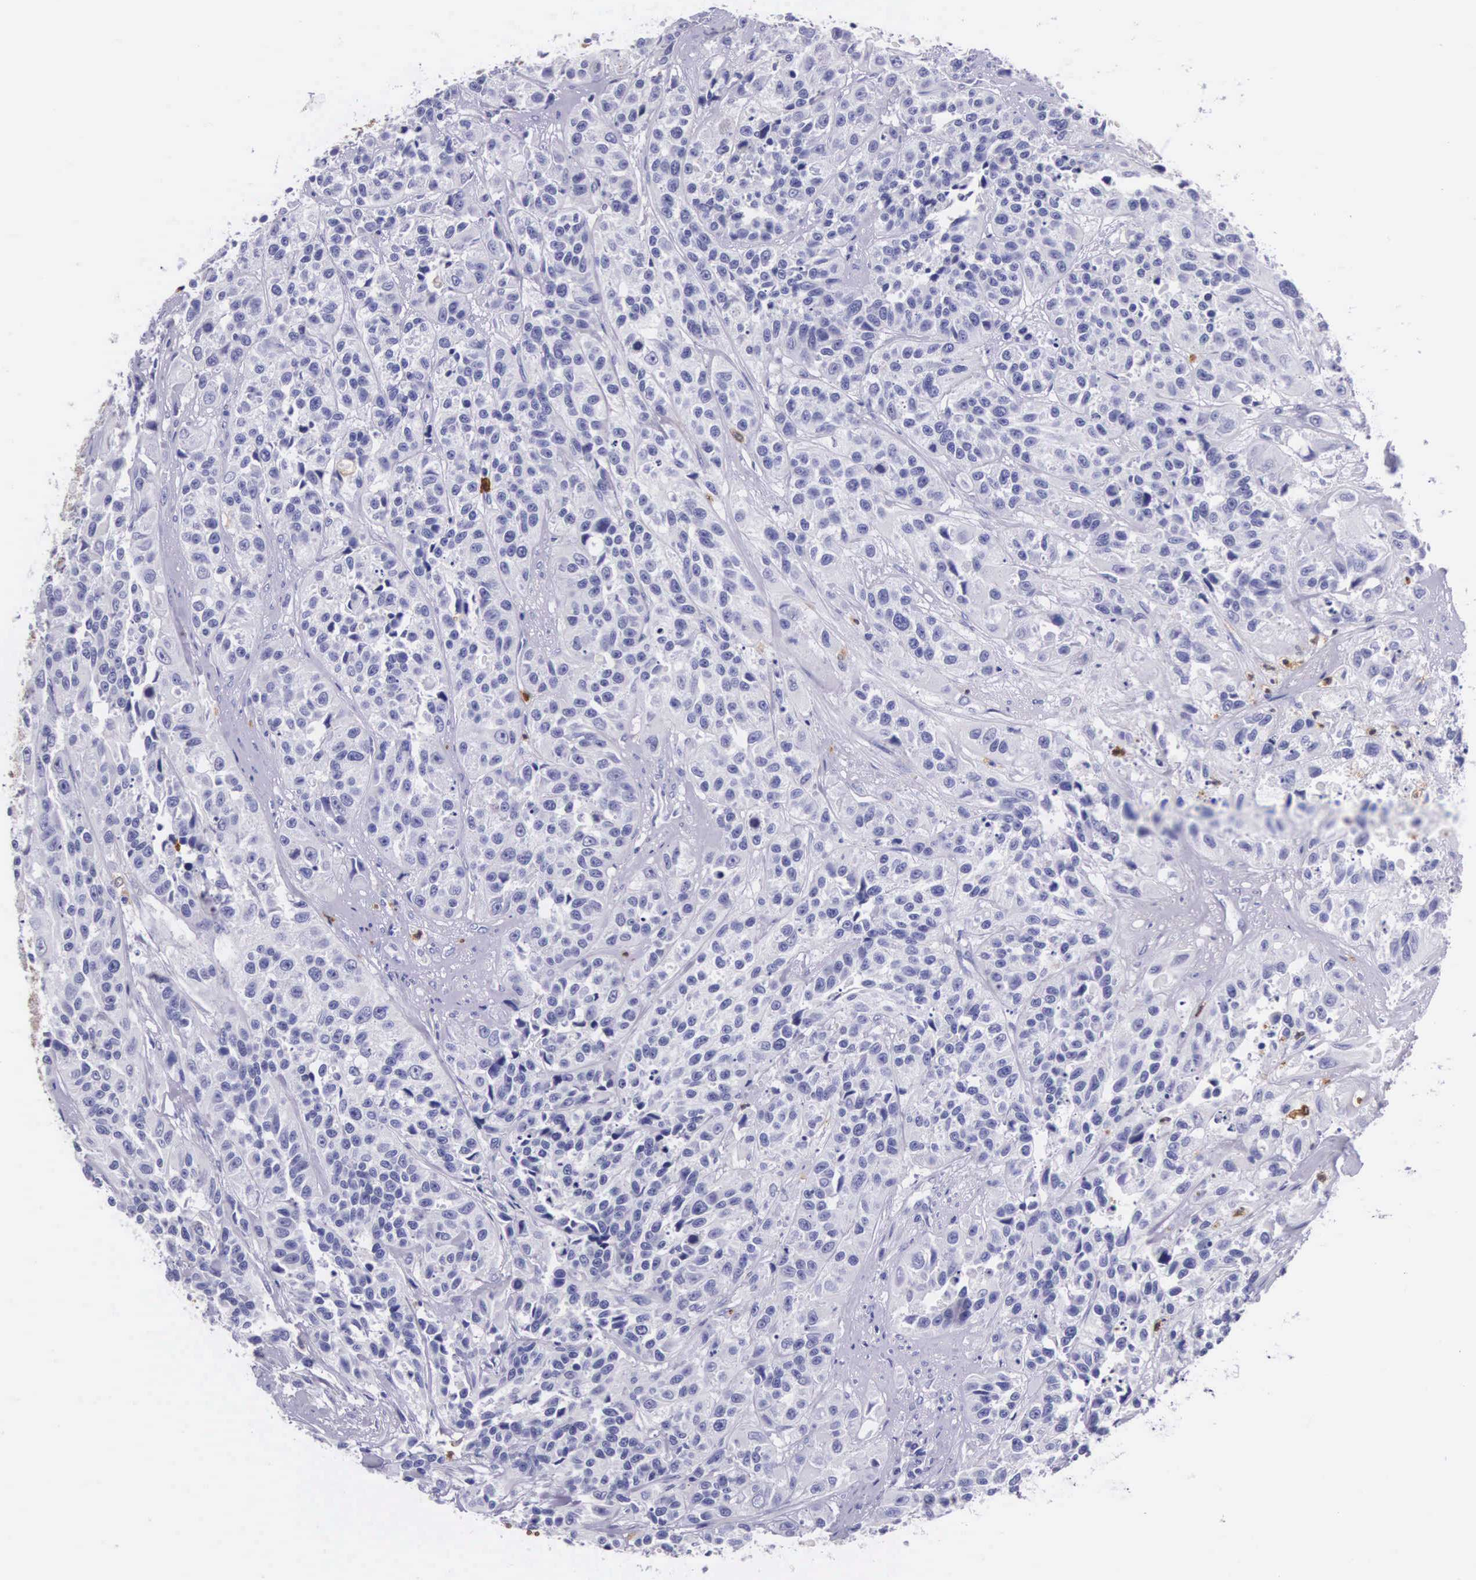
{"staining": {"intensity": "negative", "quantity": "none", "location": "none"}, "tissue": "urothelial cancer", "cell_type": "Tumor cells", "image_type": "cancer", "snomed": [{"axis": "morphology", "description": "Urothelial carcinoma, High grade"}, {"axis": "topography", "description": "Urinary bladder"}], "caption": "DAB (3,3'-diaminobenzidine) immunohistochemical staining of high-grade urothelial carcinoma reveals no significant positivity in tumor cells.", "gene": "FCN1", "patient": {"sex": "female", "age": 81}}